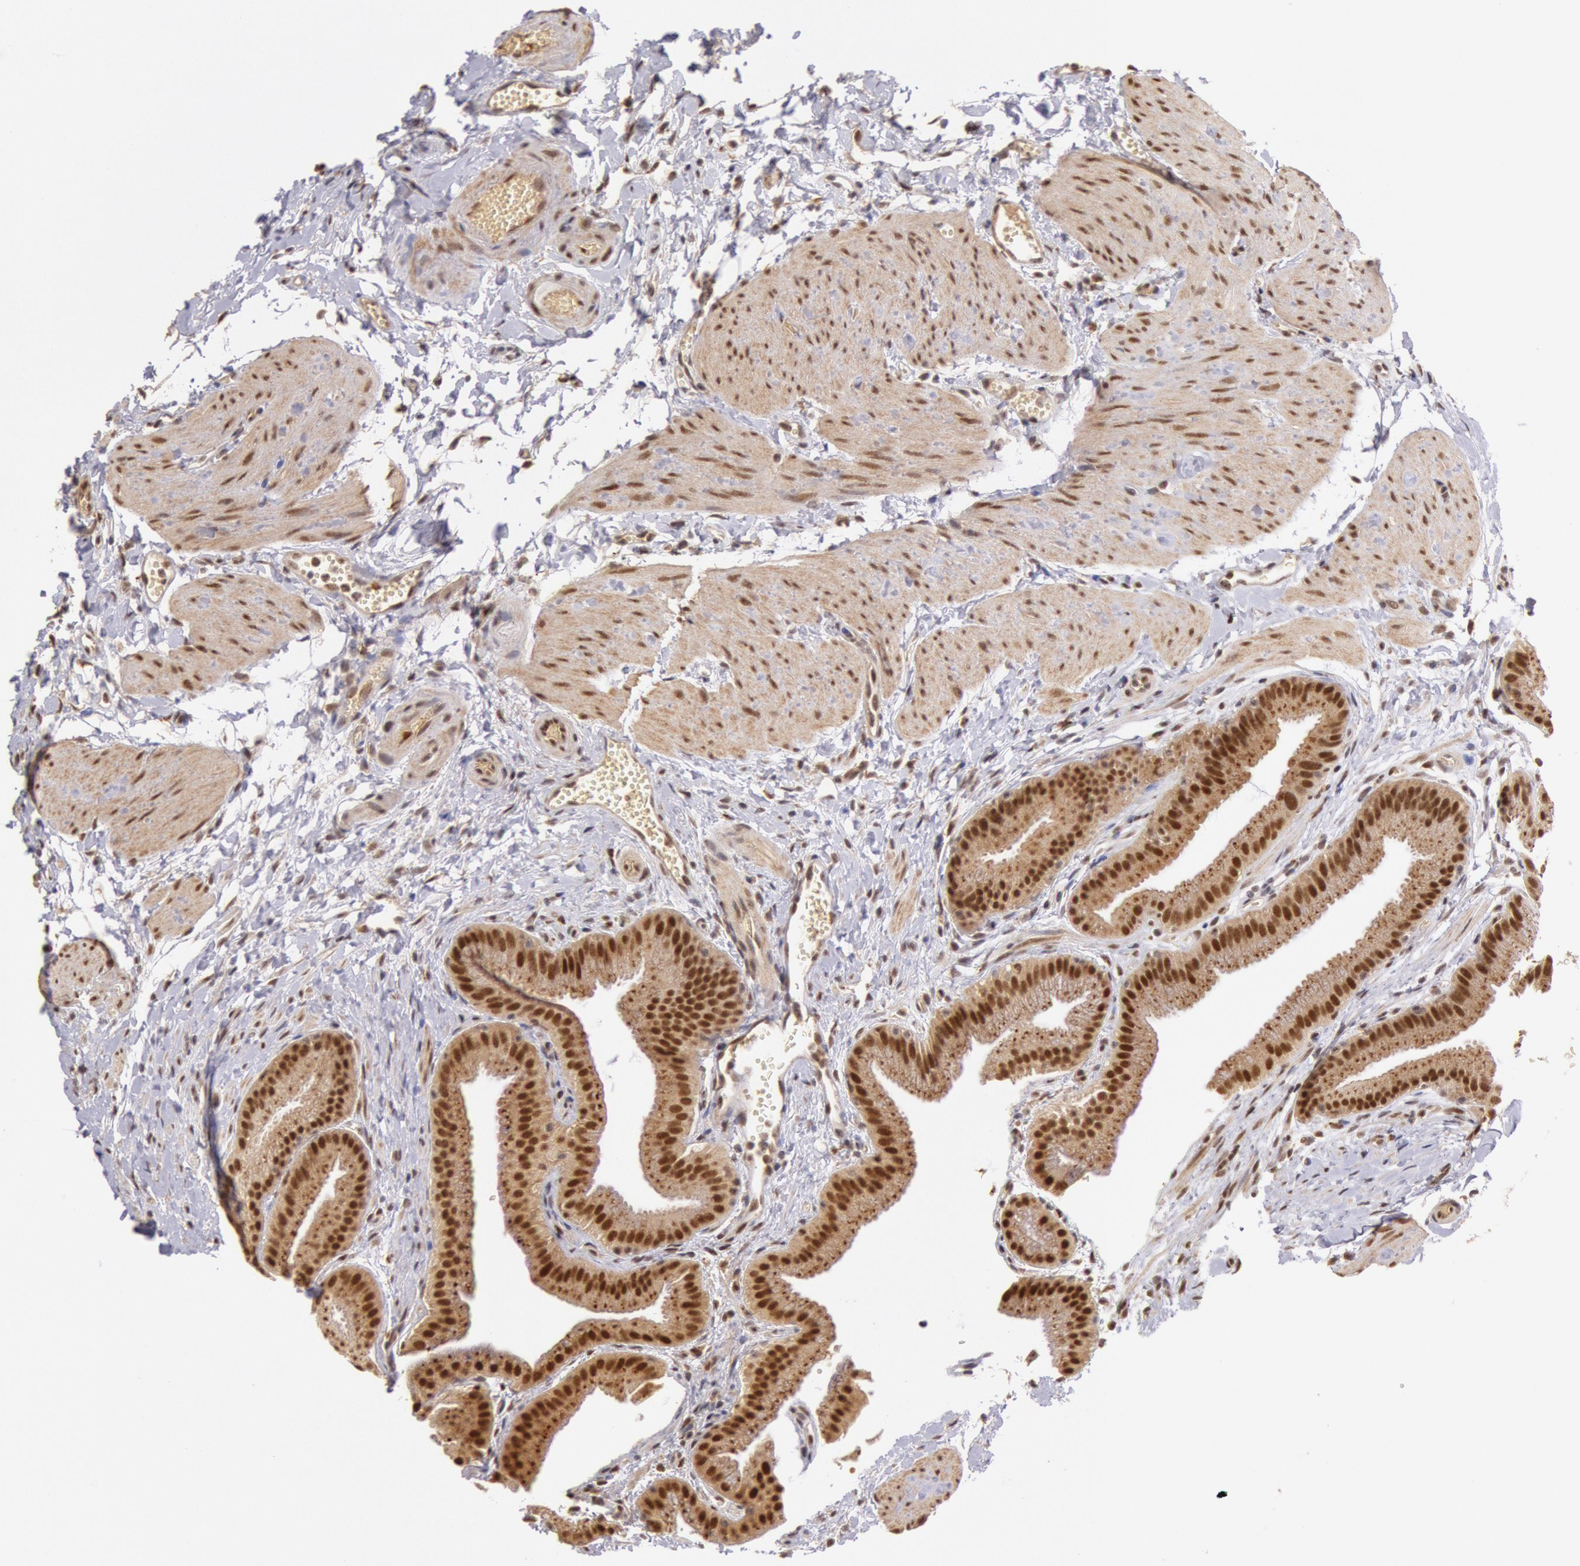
{"staining": {"intensity": "strong", "quantity": ">75%", "location": "nuclear"}, "tissue": "gallbladder", "cell_type": "Glandular cells", "image_type": "normal", "snomed": [{"axis": "morphology", "description": "Normal tissue, NOS"}, {"axis": "topography", "description": "Gallbladder"}], "caption": "Glandular cells show high levels of strong nuclear expression in approximately >75% of cells in normal human gallbladder. Immunohistochemistry (ihc) stains the protein of interest in brown and the nuclei are stained blue.", "gene": "LIG4", "patient": {"sex": "female", "age": 63}}